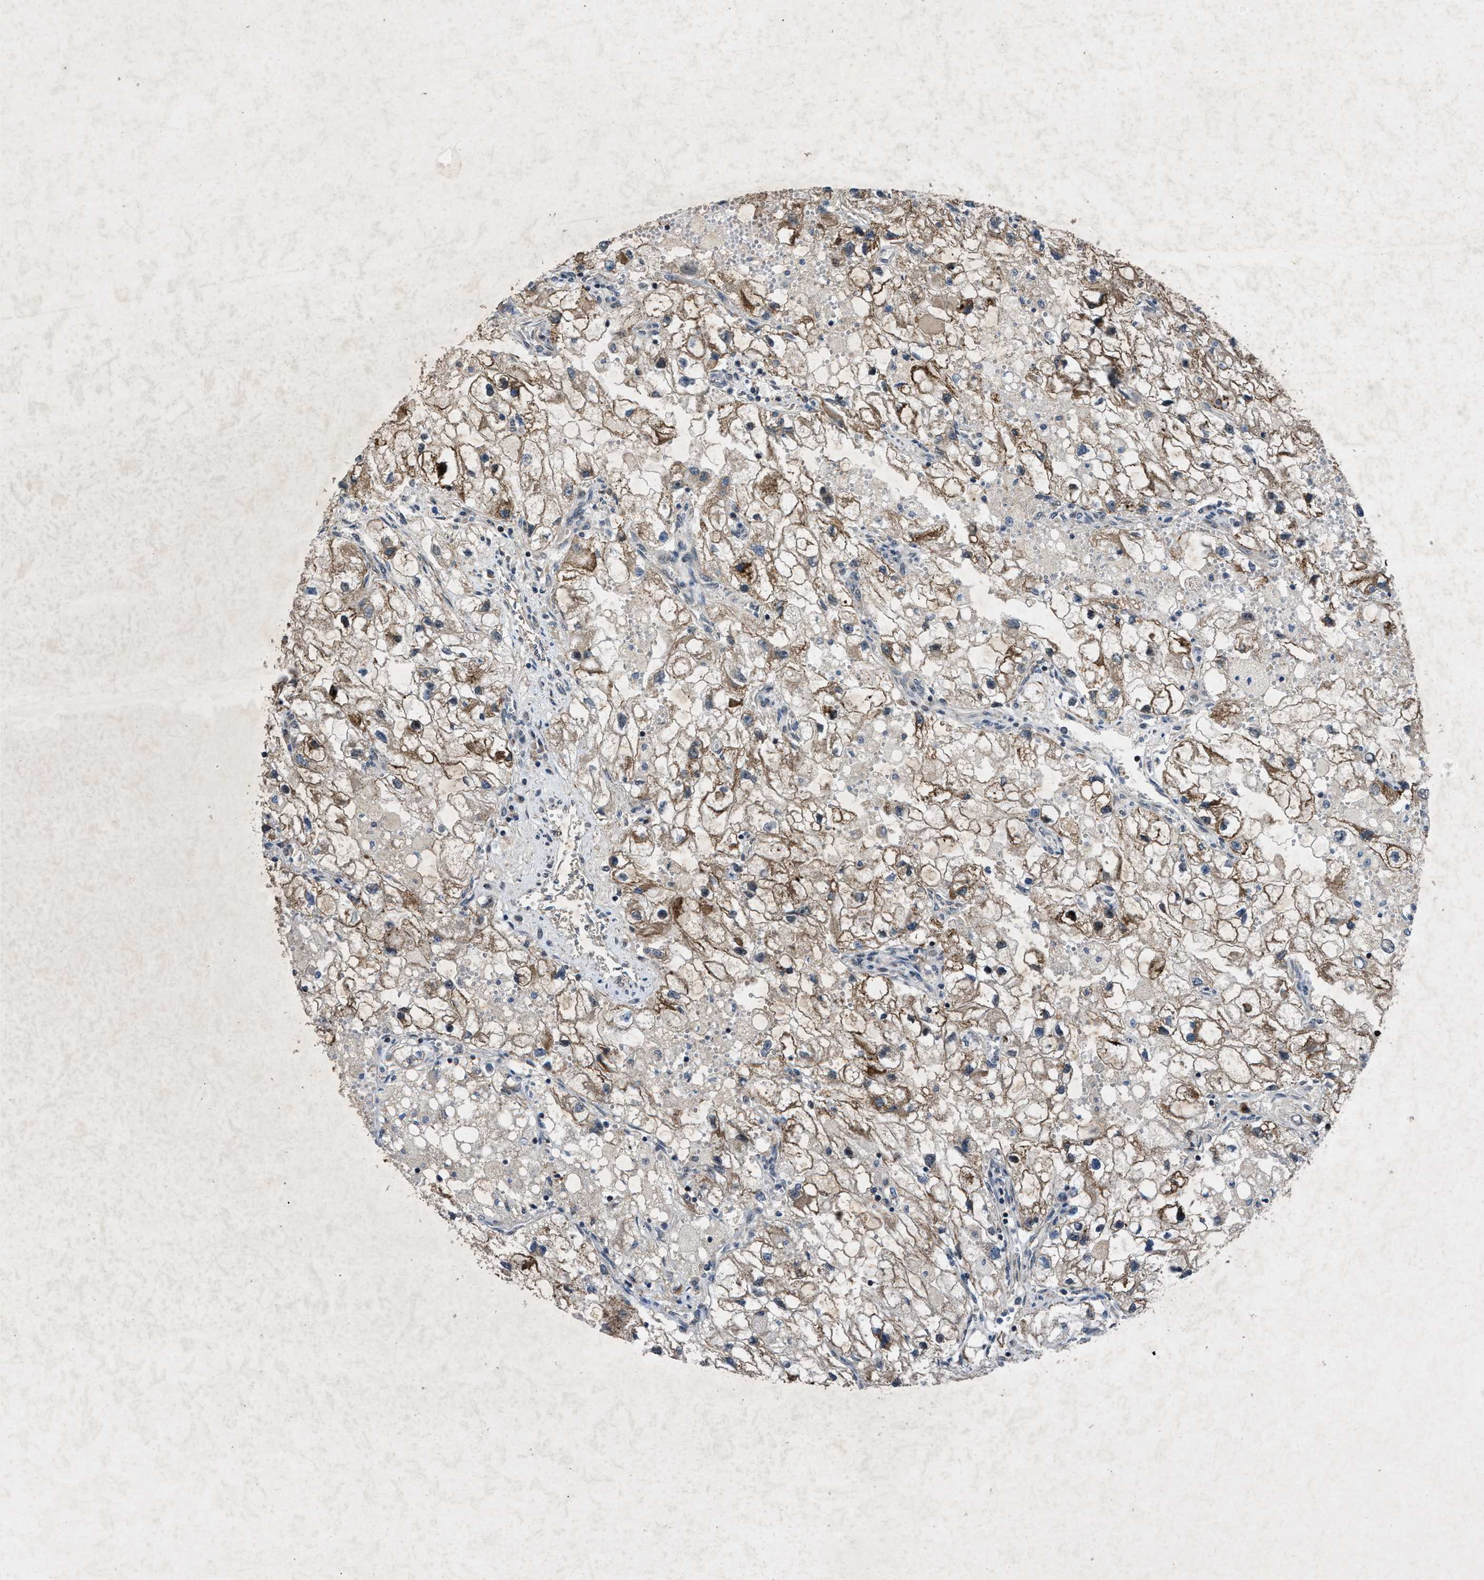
{"staining": {"intensity": "moderate", "quantity": ">75%", "location": "cytoplasmic/membranous"}, "tissue": "renal cancer", "cell_type": "Tumor cells", "image_type": "cancer", "snomed": [{"axis": "morphology", "description": "Adenocarcinoma, NOS"}, {"axis": "topography", "description": "Kidney"}], "caption": "Renal adenocarcinoma stained with immunohistochemistry shows moderate cytoplasmic/membranous staining in approximately >75% of tumor cells. (Stains: DAB in brown, nuclei in blue, Microscopy: brightfield microscopy at high magnification).", "gene": "ZNHIT1", "patient": {"sex": "female", "age": 70}}